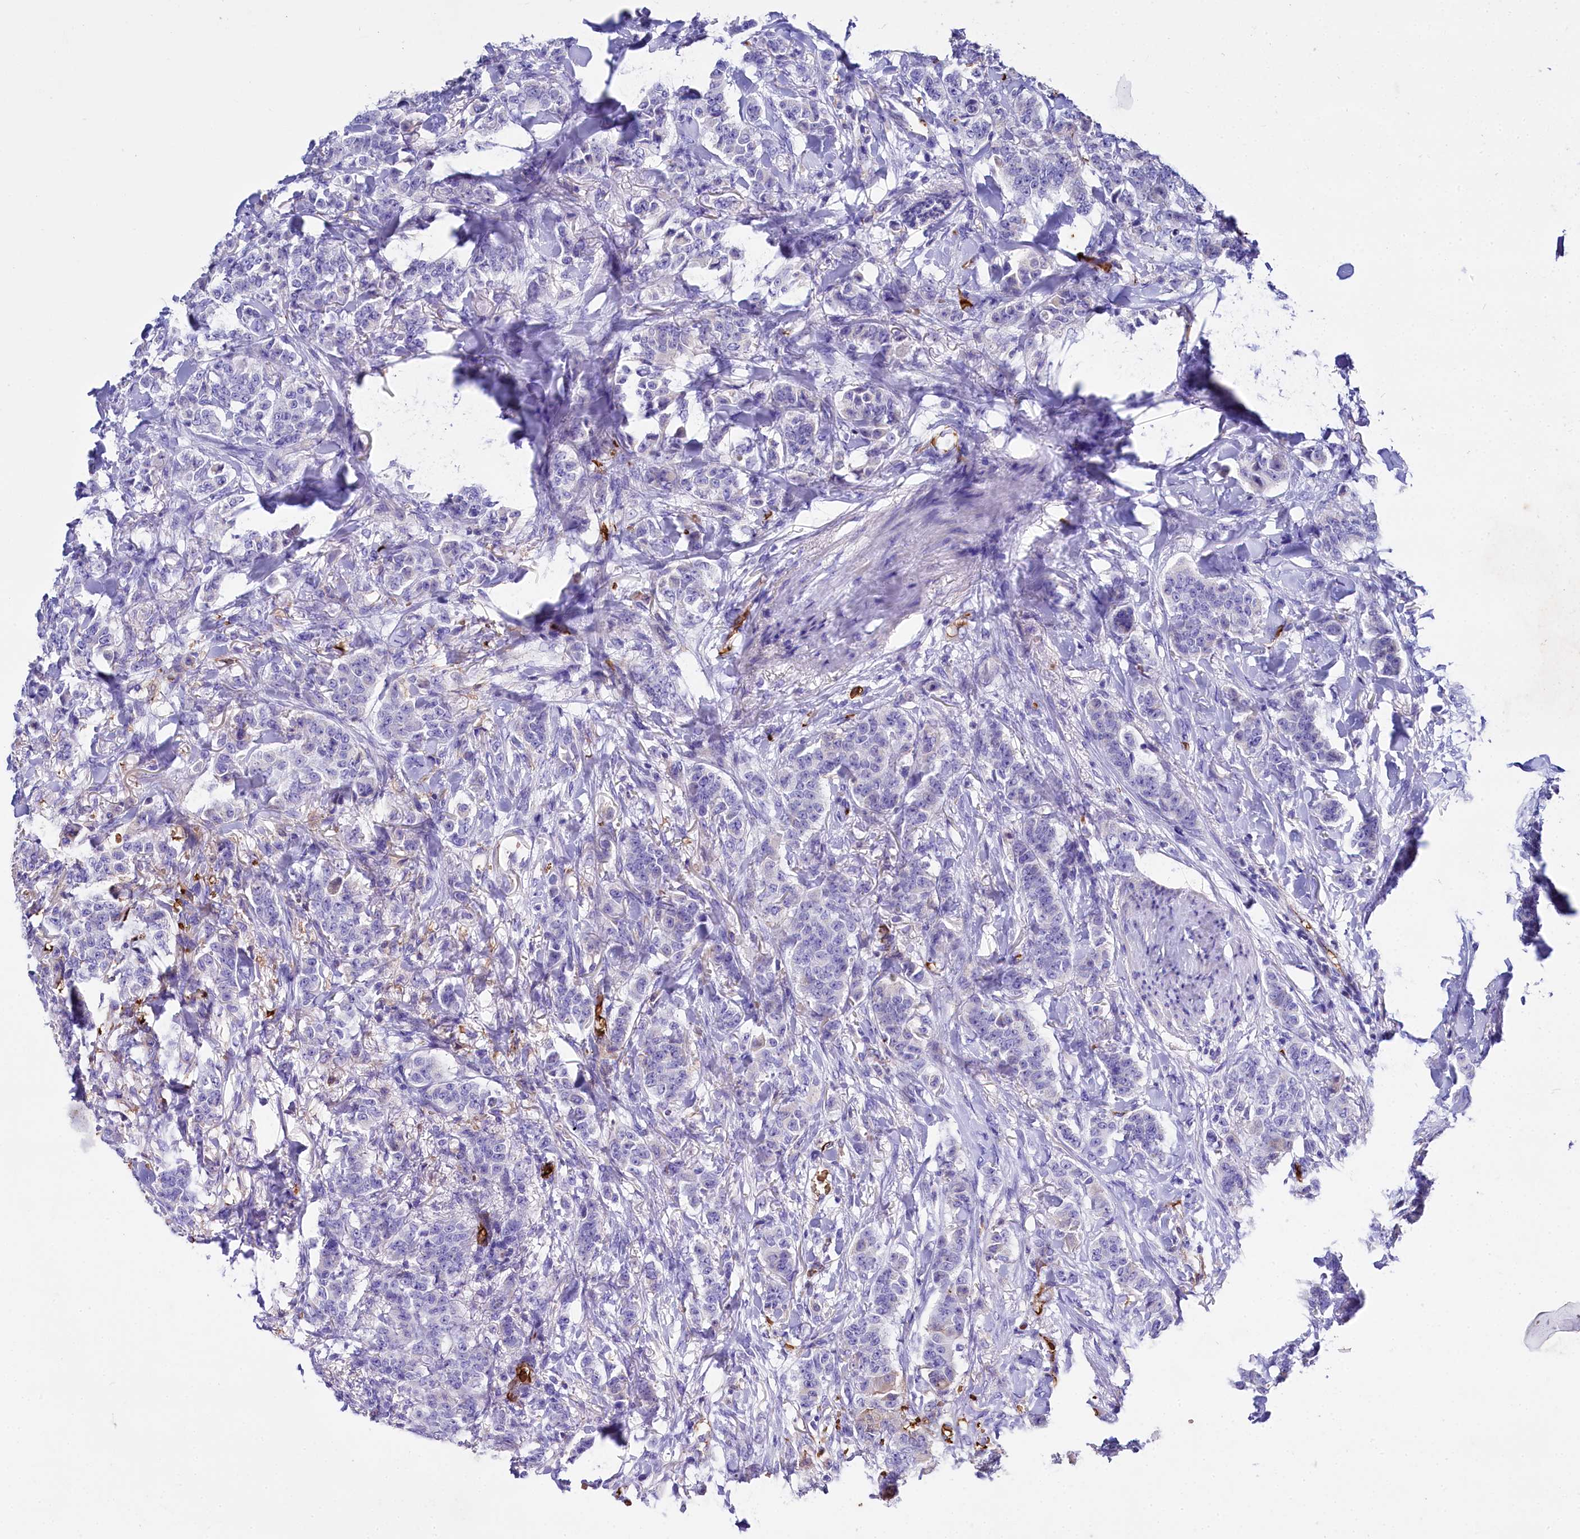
{"staining": {"intensity": "negative", "quantity": "none", "location": "none"}, "tissue": "breast cancer", "cell_type": "Tumor cells", "image_type": "cancer", "snomed": [{"axis": "morphology", "description": "Duct carcinoma"}, {"axis": "topography", "description": "Breast"}], "caption": "This is an immunohistochemistry (IHC) micrograph of breast infiltrating ductal carcinoma. There is no staining in tumor cells.", "gene": "RPUSD3", "patient": {"sex": "female", "age": 40}}